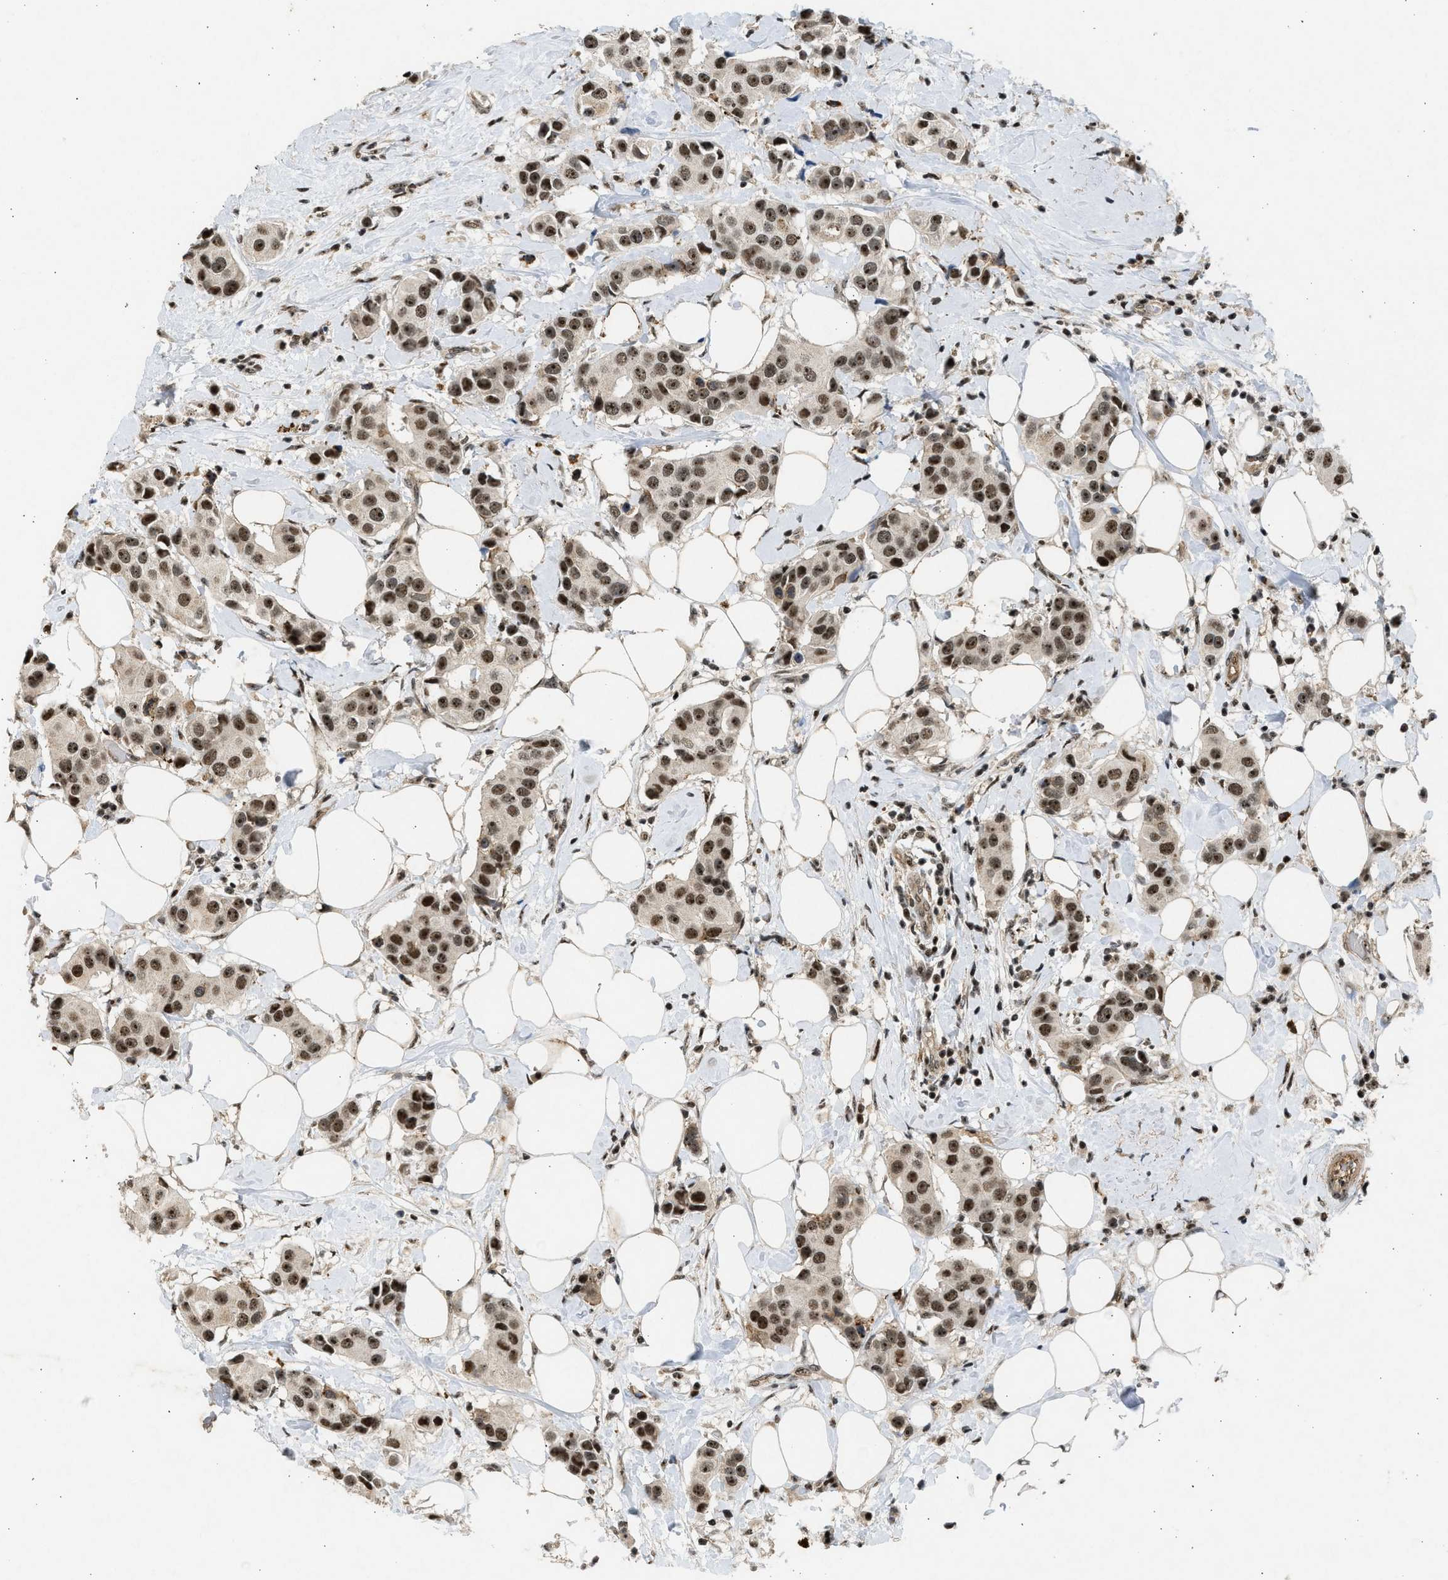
{"staining": {"intensity": "strong", "quantity": ">75%", "location": "cytoplasmic/membranous,nuclear"}, "tissue": "breast cancer", "cell_type": "Tumor cells", "image_type": "cancer", "snomed": [{"axis": "morphology", "description": "Normal tissue, NOS"}, {"axis": "morphology", "description": "Duct carcinoma"}, {"axis": "topography", "description": "Breast"}], "caption": "Immunohistochemistry (IHC) of breast cancer shows high levels of strong cytoplasmic/membranous and nuclear positivity in approximately >75% of tumor cells.", "gene": "TFDP2", "patient": {"sex": "female", "age": 39}}